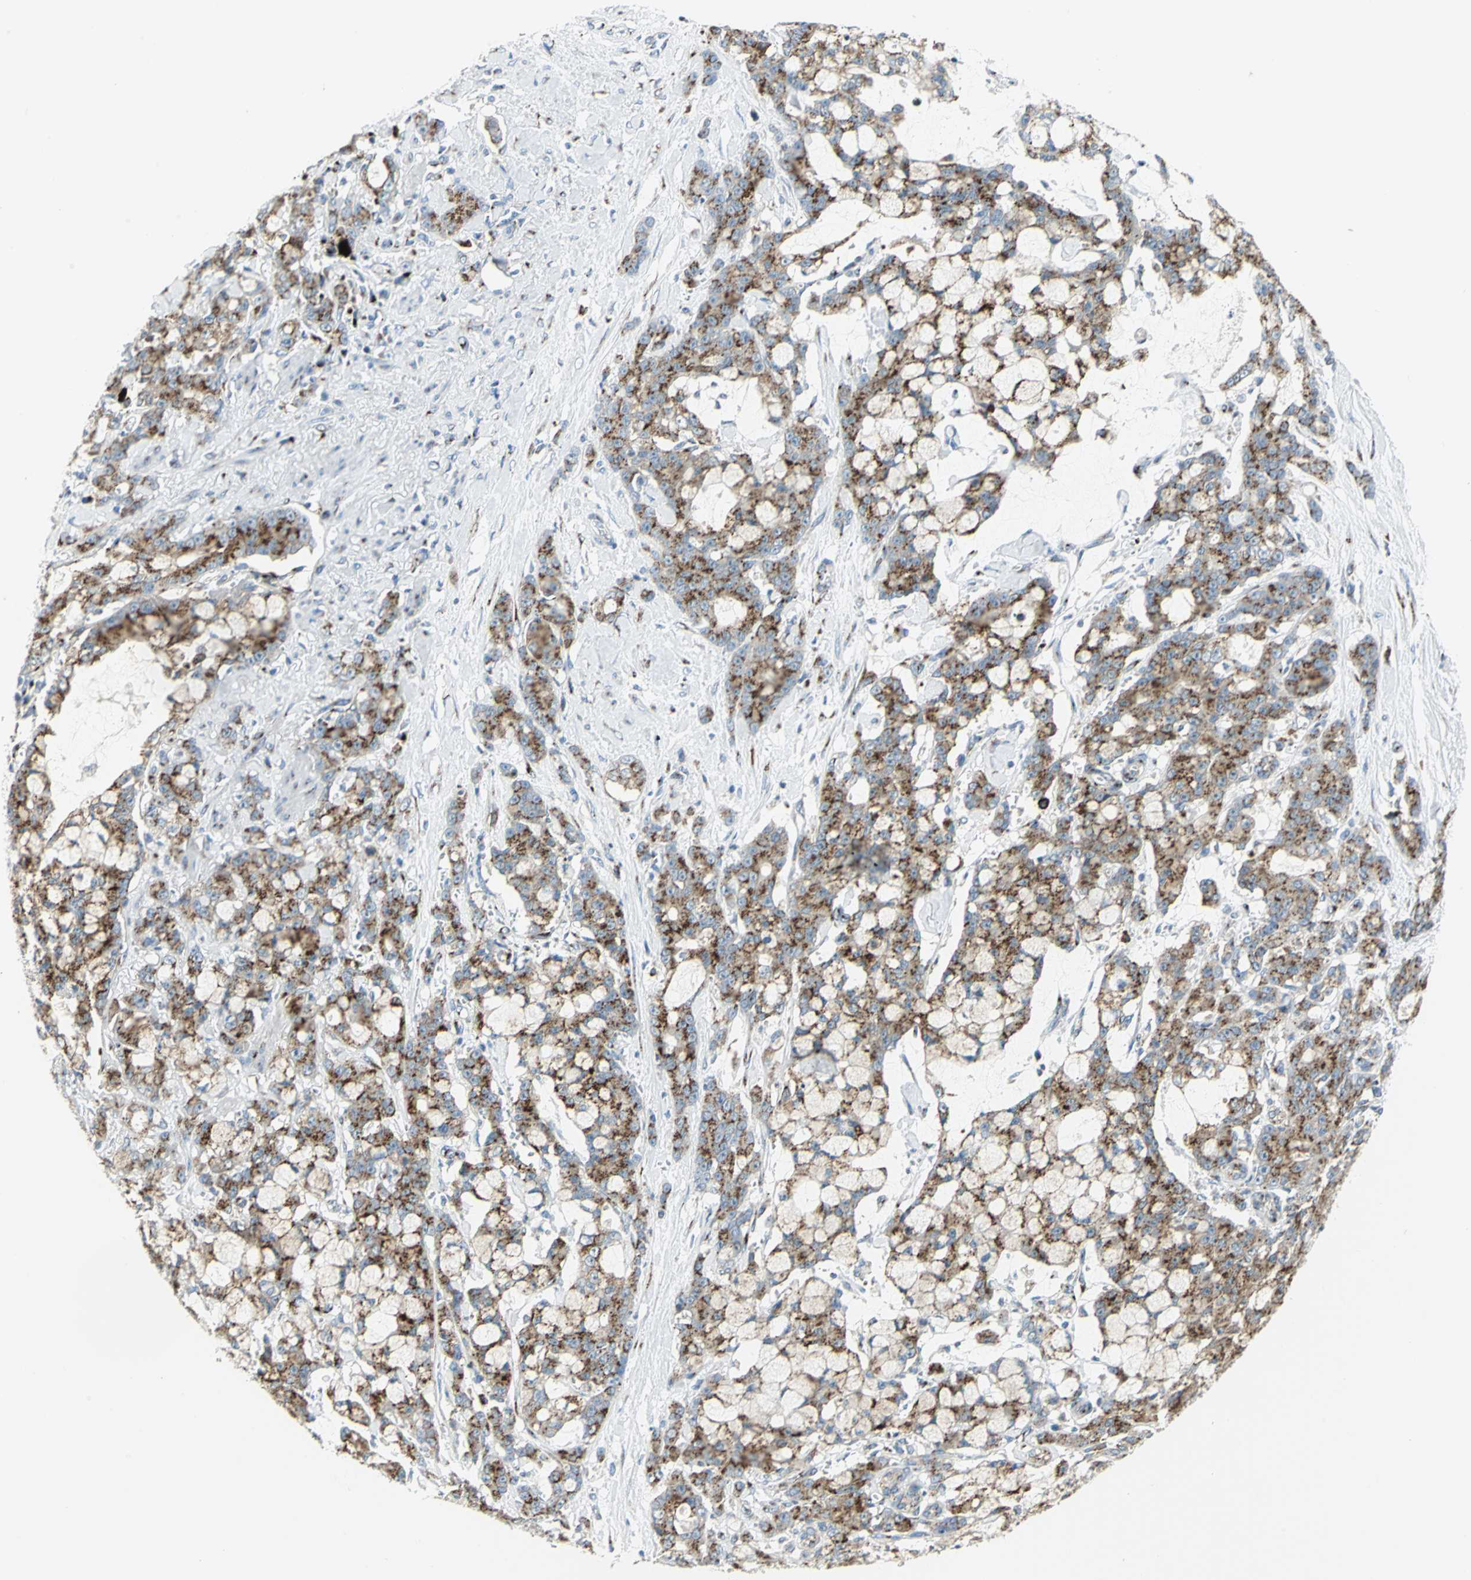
{"staining": {"intensity": "strong", "quantity": ">75%", "location": "cytoplasmic/membranous"}, "tissue": "pancreatic cancer", "cell_type": "Tumor cells", "image_type": "cancer", "snomed": [{"axis": "morphology", "description": "Adenocarcinoma, NOS"}, {"axis": "topography", "description": "Pancreas"}], "caption": "This image shows immunohistochemistry (IHC) staining of adenocarcinoma (pancreatic), with high strong cytoplasmic/membranous staining in approximately >75% of tumor cells.", "gene": "GPR3", "patient": {"sex": "female", "age": 73}}